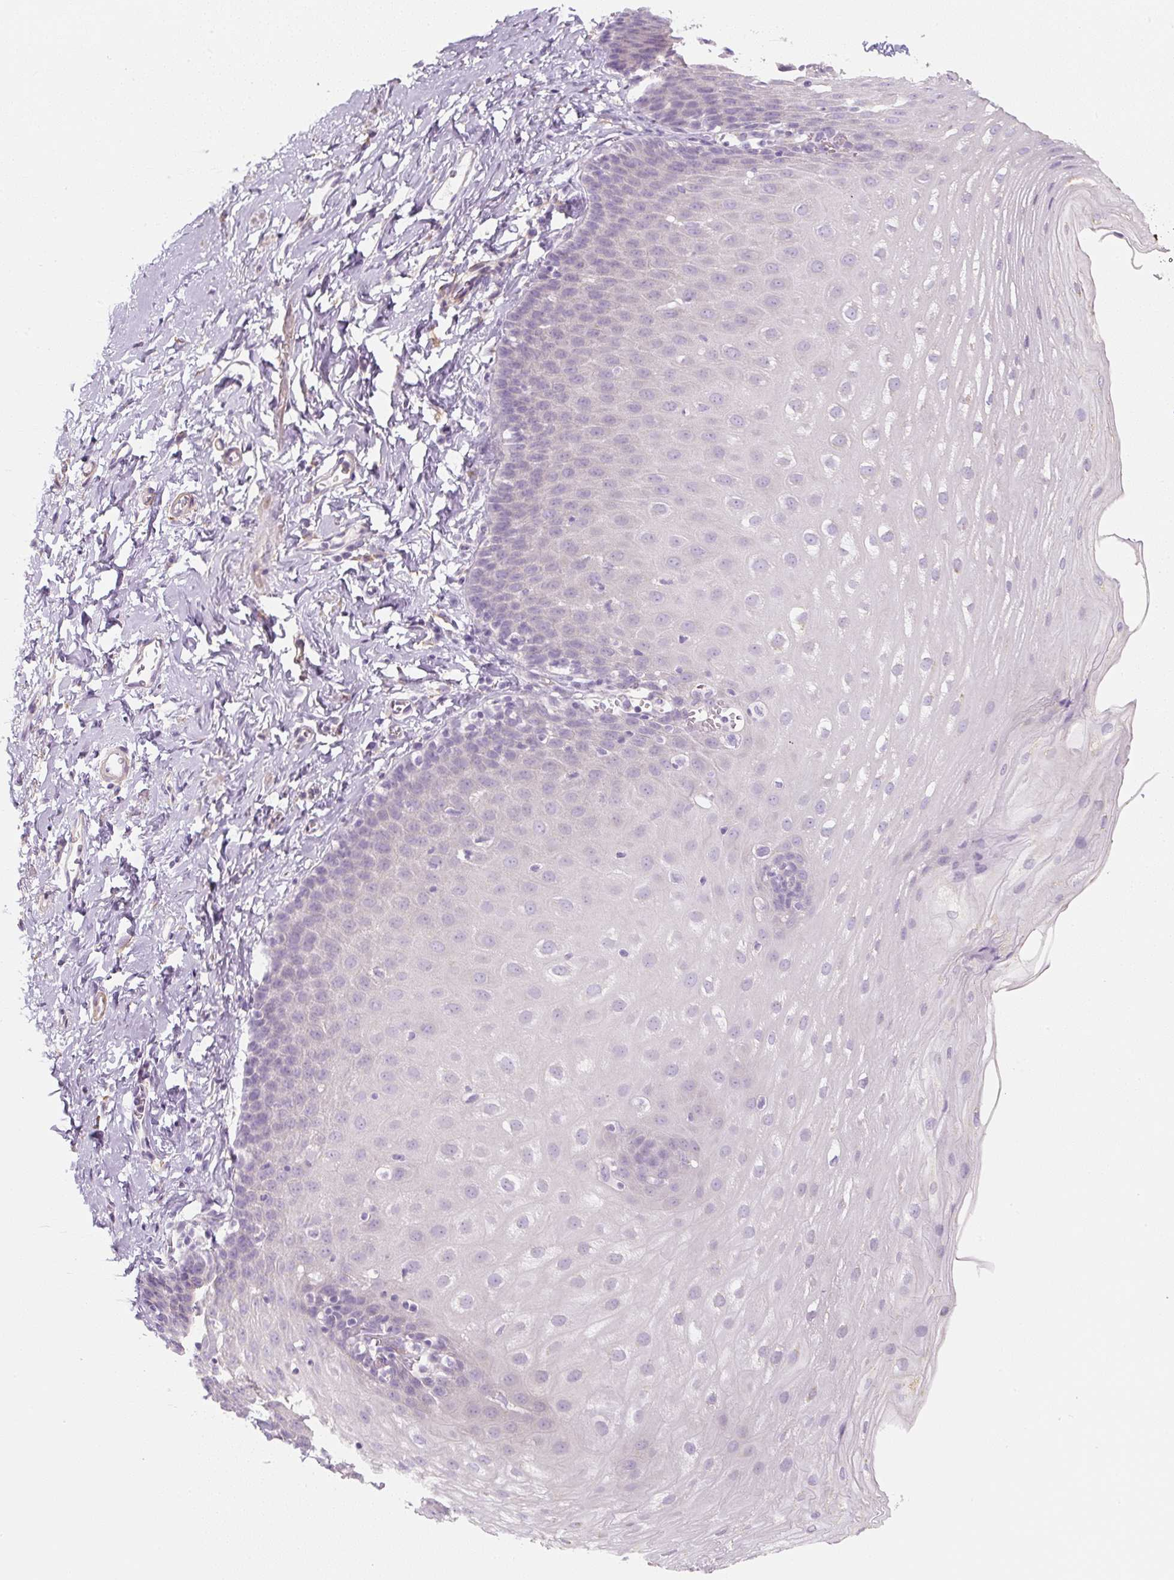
{"staining": {"intensity": "negative", "quantity": "none", "location": "none"}, "tissue": "esophagus", "cell_type": "Squamous epithelial cells", "image_type": "normal", "snomed": [{"axis": "morphology", "description": "Normal tissue, NOS"}, {"axis": "topography", "description": "Esophagus"}], "caption": "A photomicrograph of esophagus stained for a protein displays no brown staining in squamous epithelial cells. Brightfield microscopy of IHC stained with DAB (3,3'-diaminobenzidine) (brown) and hematoxylin (blue), captured at high magnification.", "gene": "PWWP3B", "patient": {"sex": "male", "age": 70}}